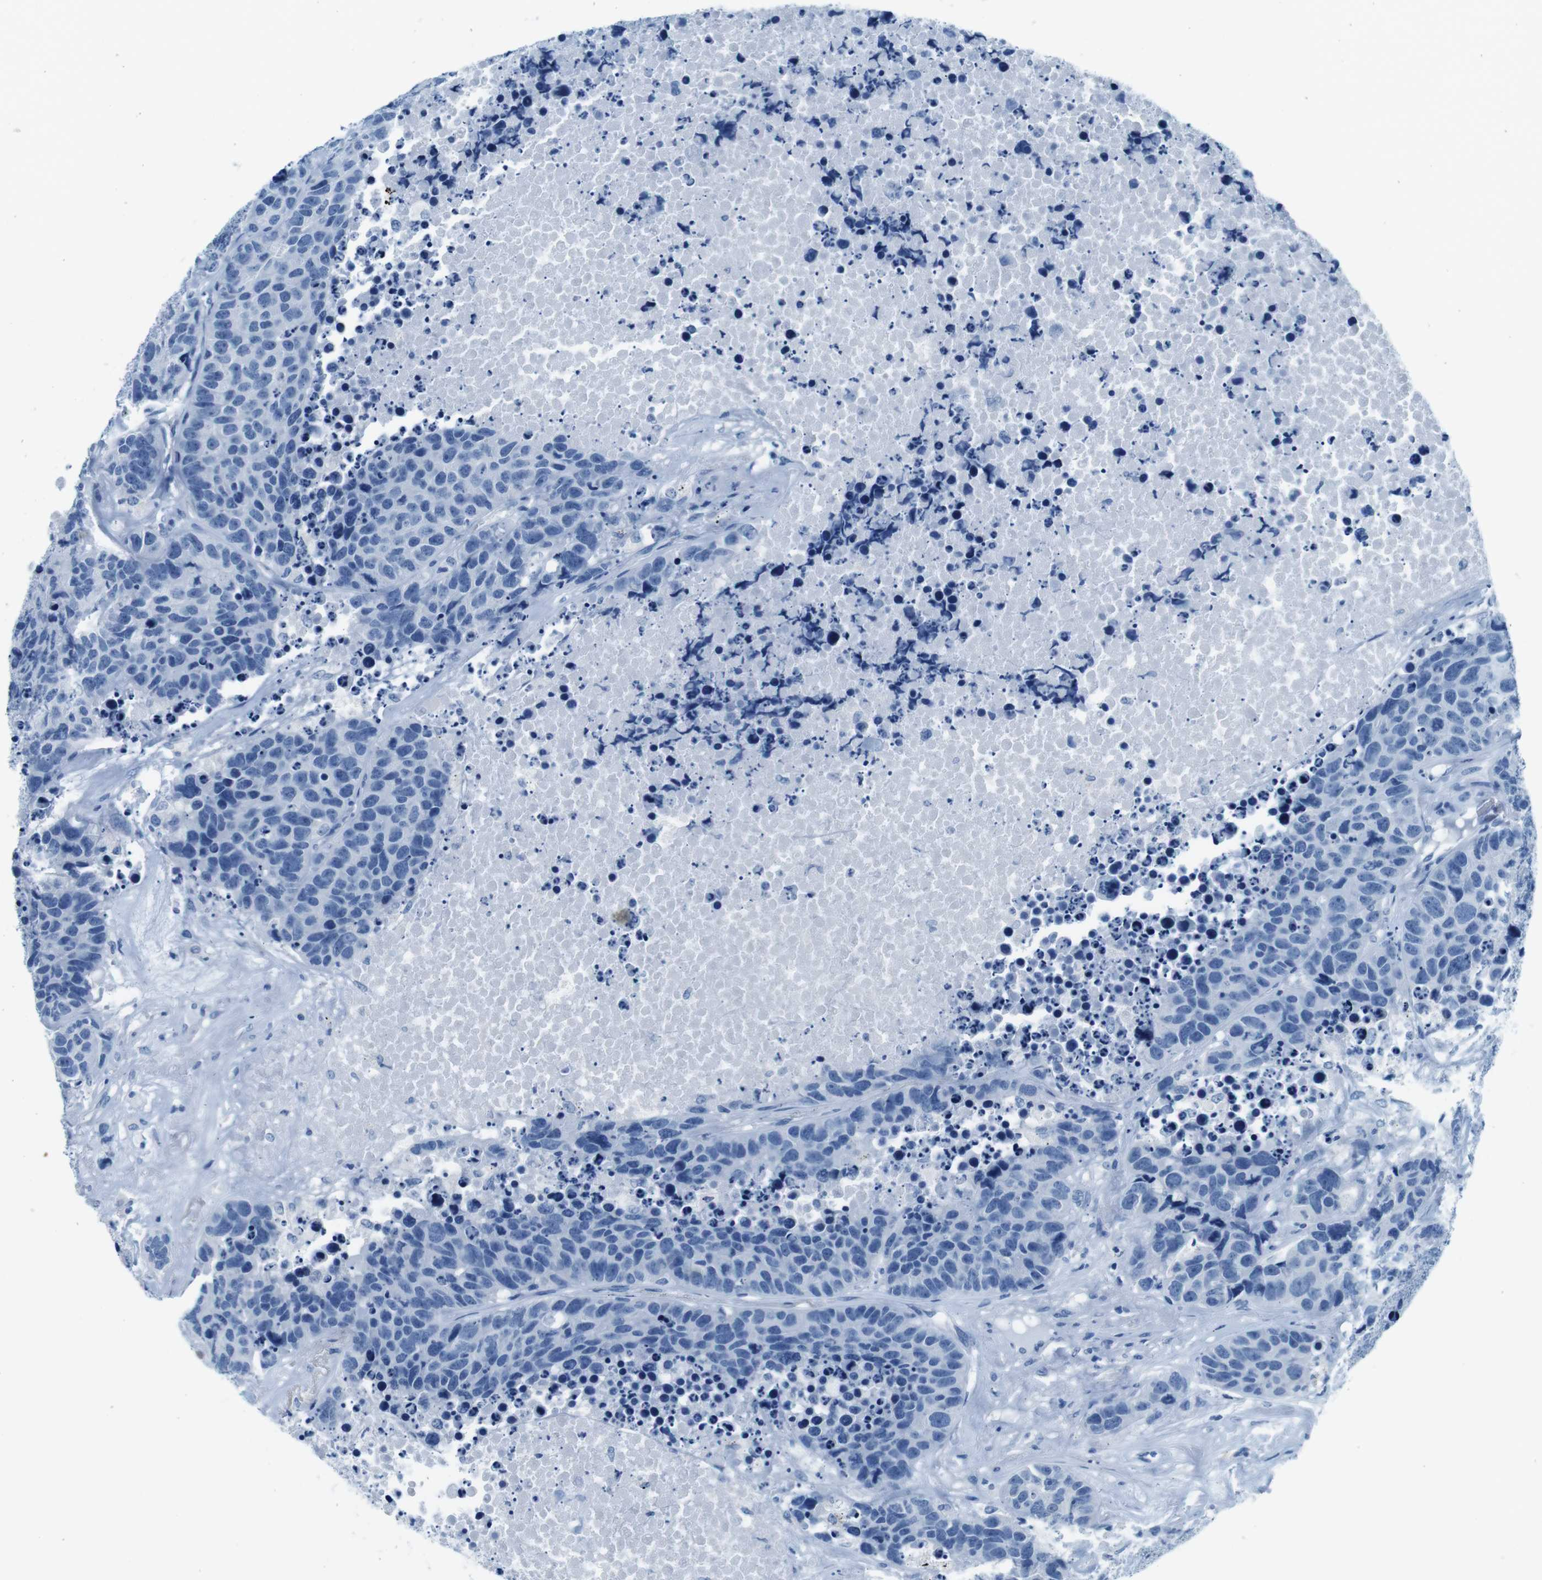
{"staining": {"intensity": "negative", "quantity": "none", "location": "none"}, "tissue": "carcinoid", "cell_type": "Tumor cells", "image_type": "cancer", "snomed": [{"axis": "morphology", "description": "Carcinoid, malignant, NOS"}, {"axis": "topography", "description": "Lung"}], "caption": "Tumor cells show no significant protein staining in carcinoid. Nuclei are stained in blue.", "gene": "IGHD", "patient": {"sex": "male", "age": 60}}